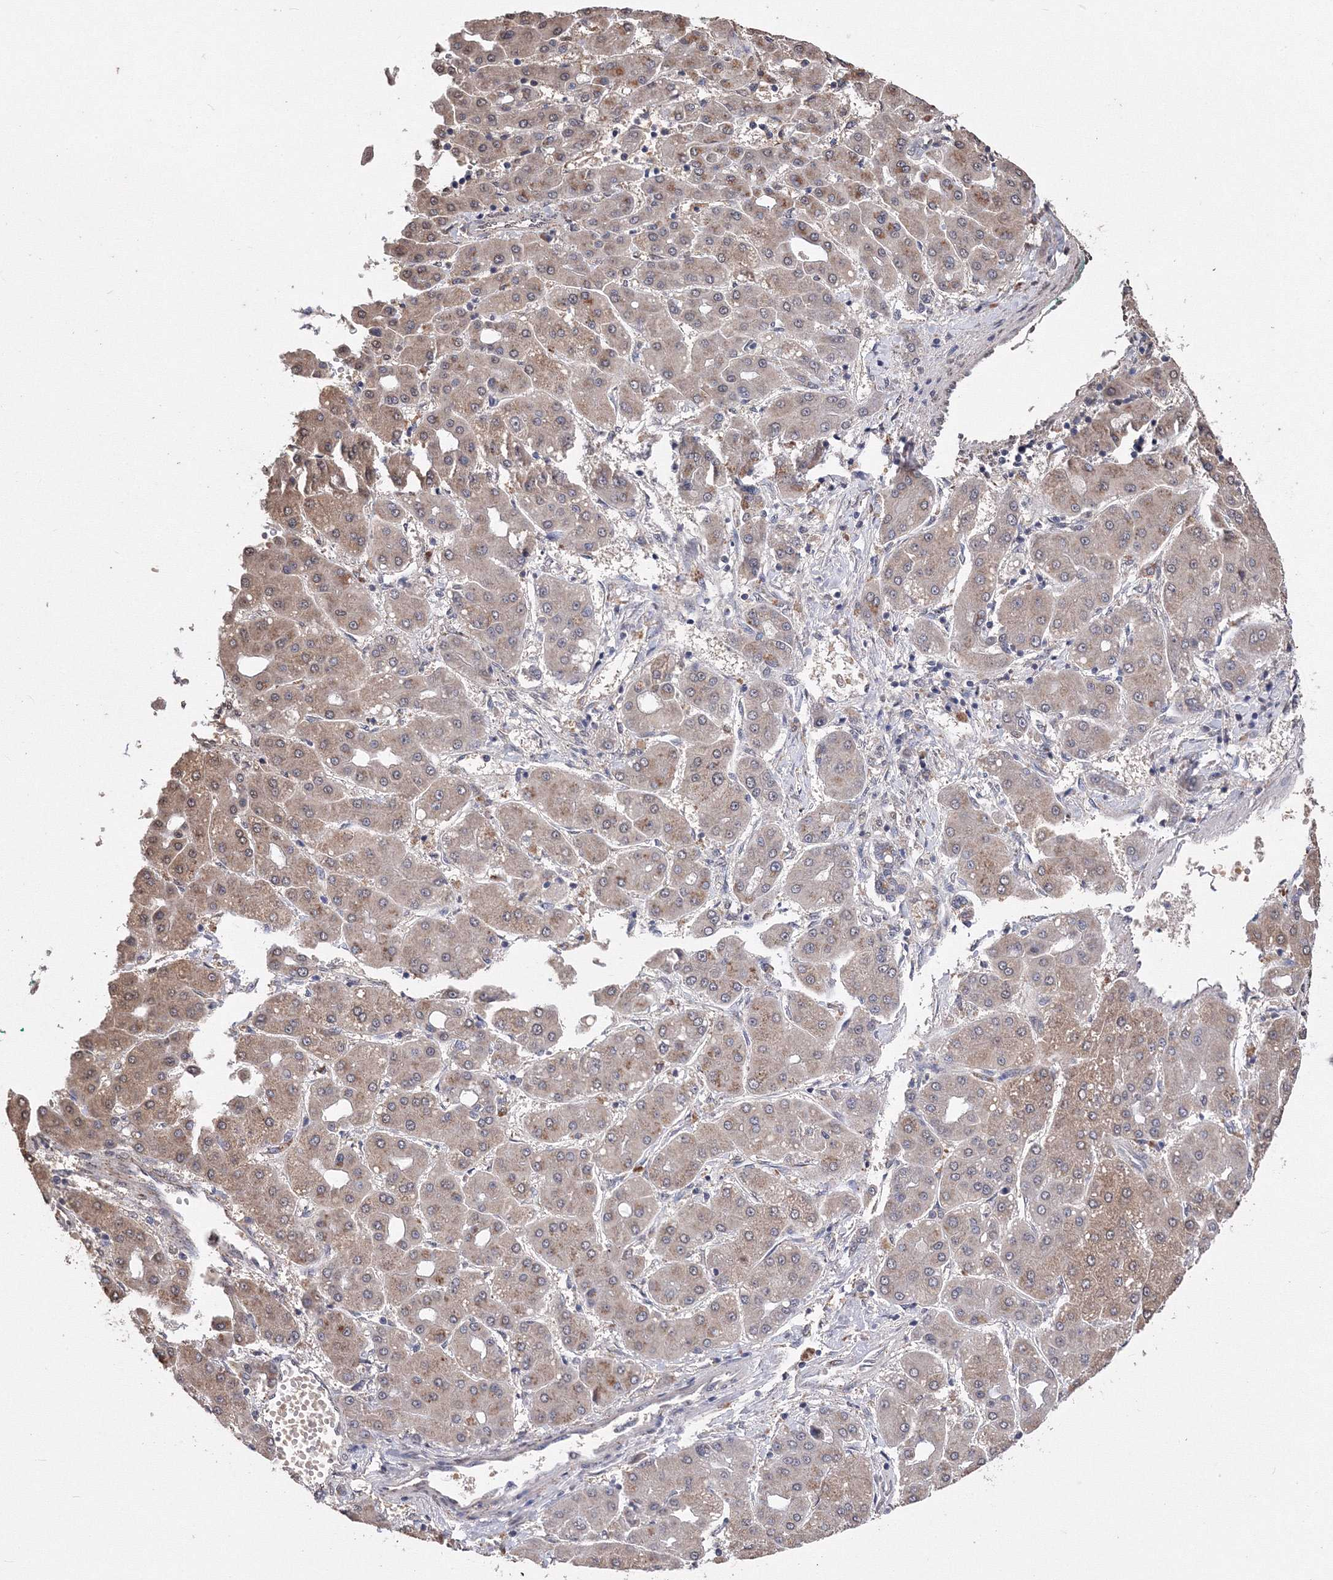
{"staining": {"intensity": "moderate", "quantity": ">75%", "location": "cytoplasmic/membranous"}, "tissue": "liver cancer", "cell_type": "Tumor cells", "image_type": "cancer", "snomed": [{"axis": "morphology", "description": "Carcinoma, Hepatocellular, NOS"}, {"axis": "topography", "description": "Liver"}], "caption": "Immunohistochemistry (IHC) (DAB (3,3'-diaminobenzidine)) staining of human hepatocellular carcinoma (liver) demonstrates moderate cytoplasmic/membranous protein staining in about >75% of tumor cells.", "gene": "GPN1", "patient": {"sex": "male", "age": 65}}